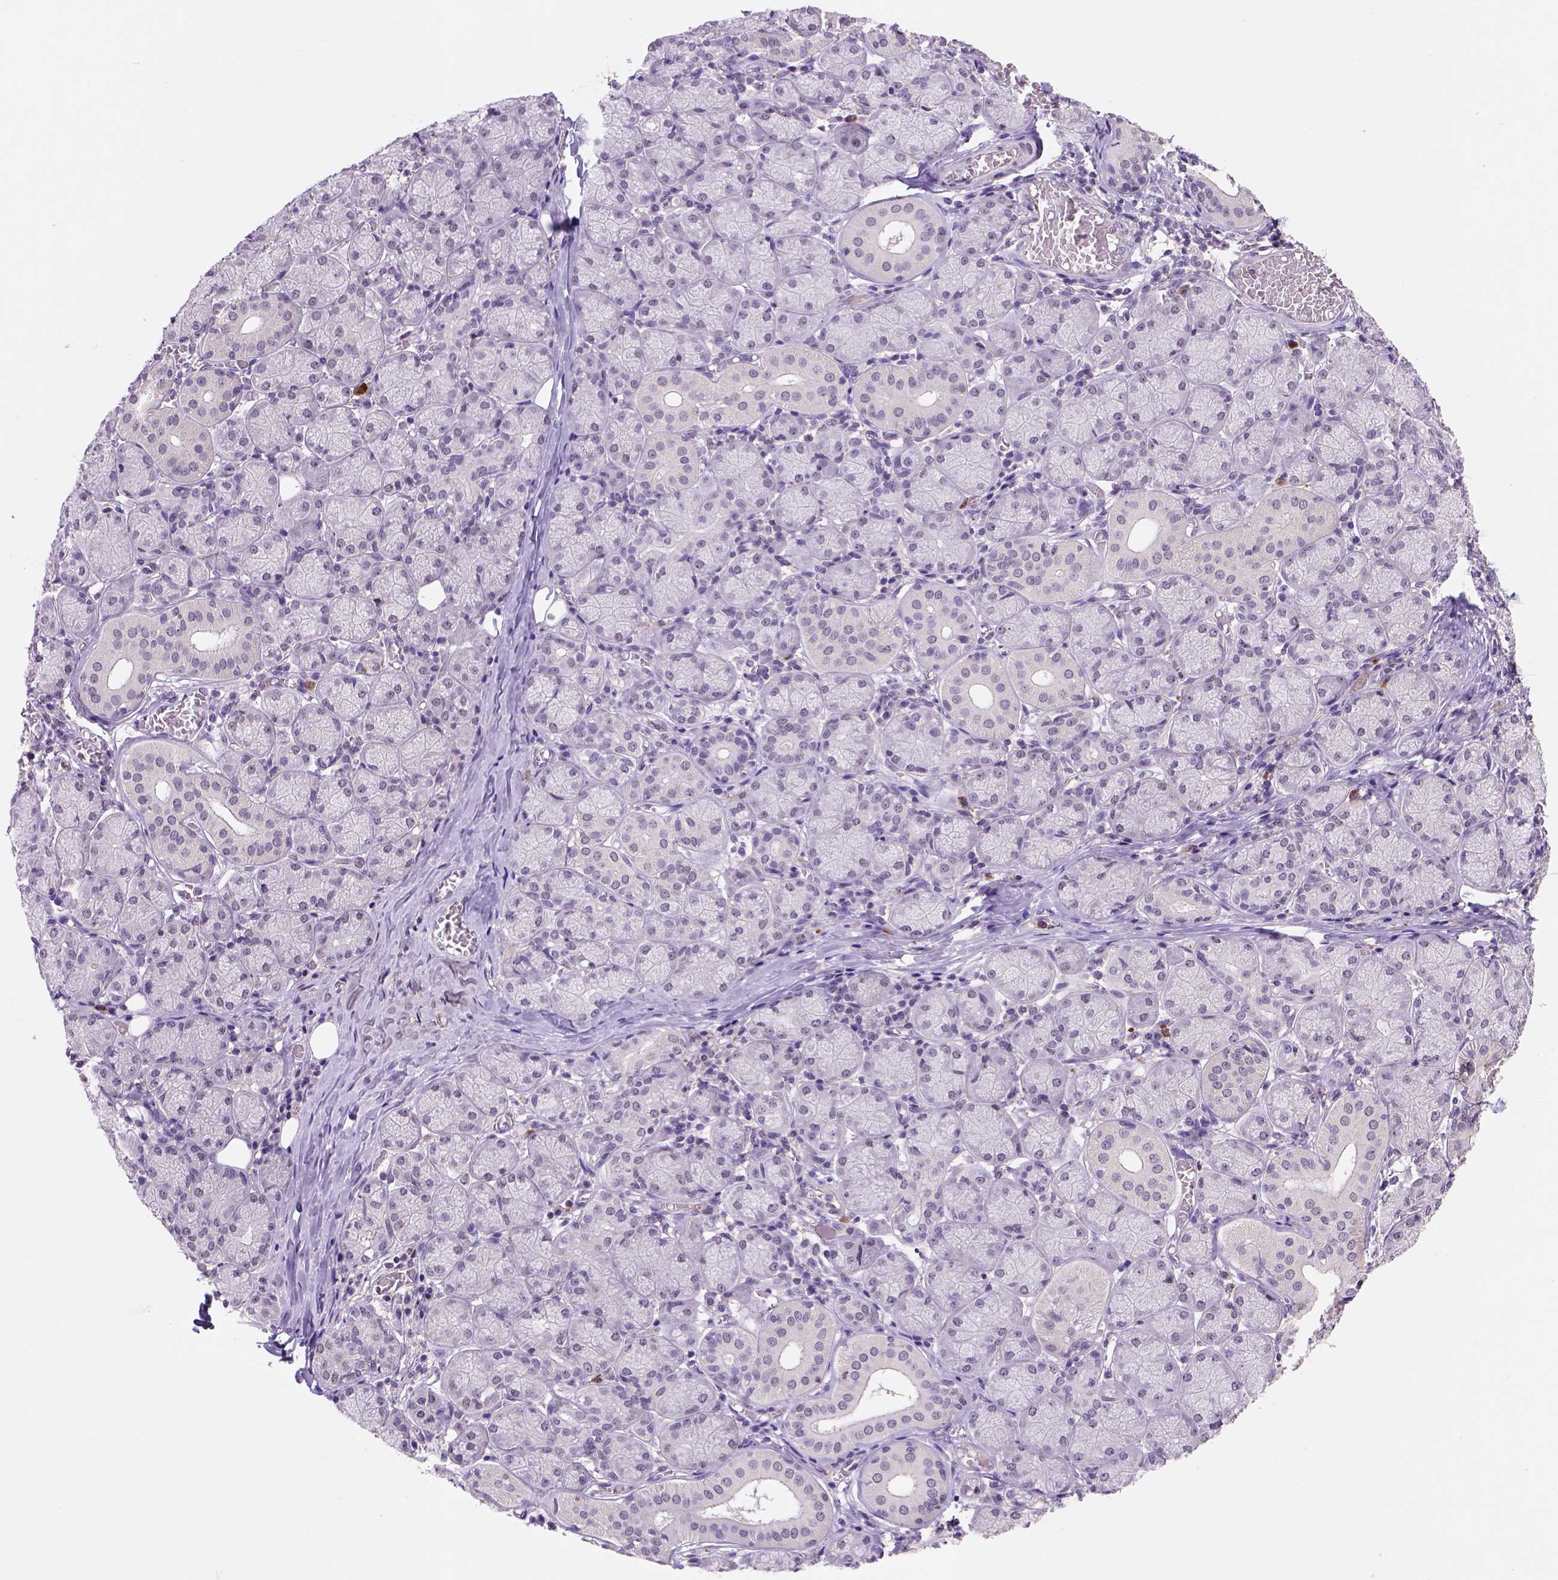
{"staining": {"intensity": "weak", "quantity": "25%-75%", "location": "nuclear"}, "tissue": "salivary gland", "cell_type": "Glandular cells", "image_type": "normal", "snomed": [{"axis": "morphology", "description": "Normal tissue, NOS"}, {"axis": "topography", "description": "Salivary gland"}, {"axis": "topography", "description": "Peripheral nerve tissue"}], "caption": "This histopathology image shows immunohistochemistry (IHC) staining of normal human salivary gland, with low weak nuclear staining in approximately 25%-75% of glandular cells.", "gene": "SCML4", "patient": {"sex": "female", "age": 24}}